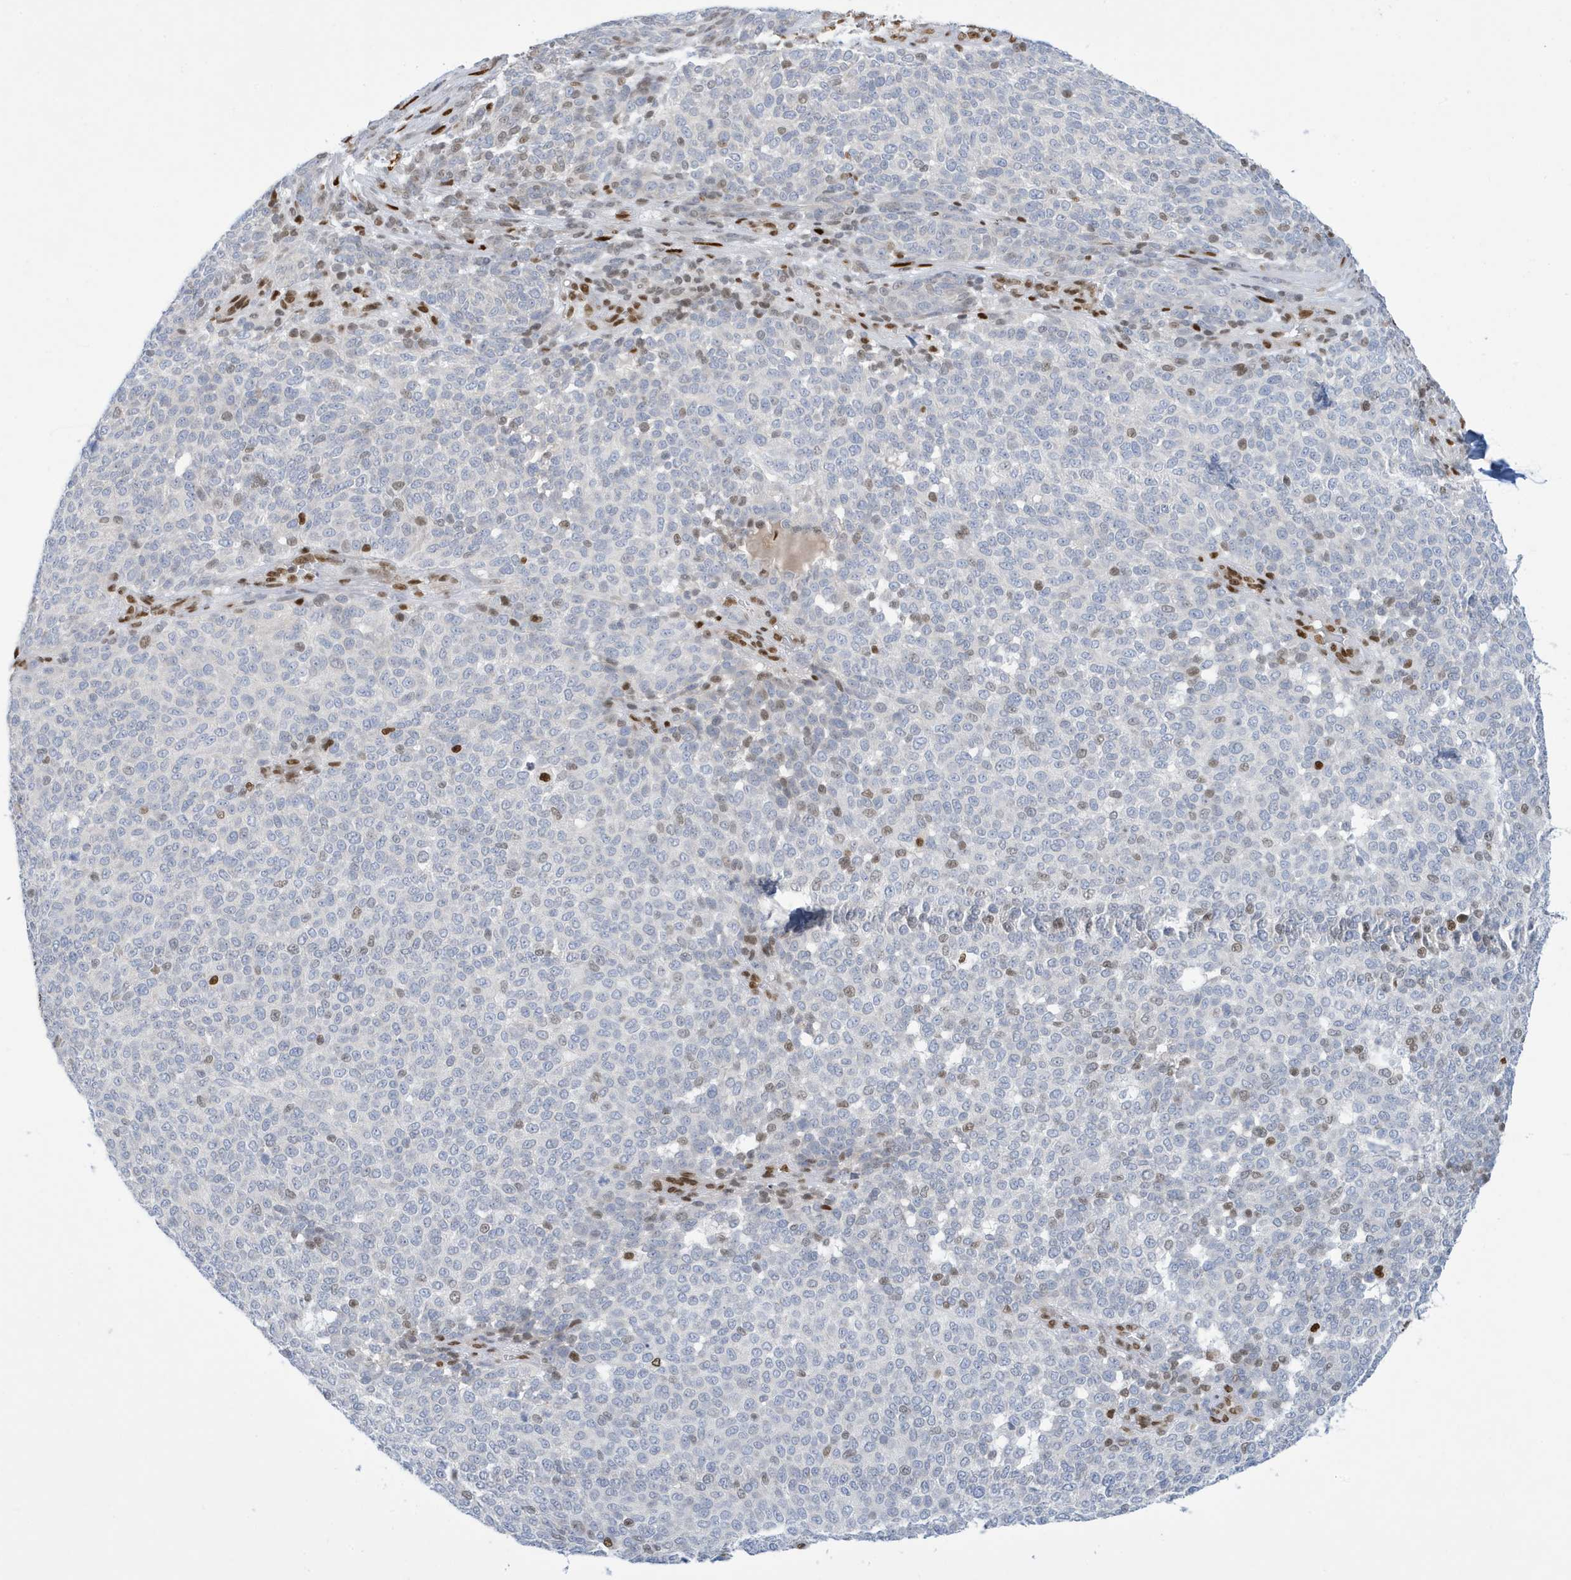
{"staining": {"intensity": "negative", "quantity": "none", "location": "none"}, "tissue": "melanoma", "cell_type": "Tumor cells", "image_type": "cancer", "snomed": [{"axis": "morphology", "description": "Malignant melanoma, NOS"}, {"axis": "topography", "description": "Skin"}], "caption": "Tumor cells are negative for brown protein staining in malignant melanoma. (Stains: DAB immunohistochemistry (IHC) with hematoxylin counter stain, Microscopy: brightfield microscopy at high magnification).", "gene": "PCYT1A", "patient": {"sex": "male", "age": 49}}